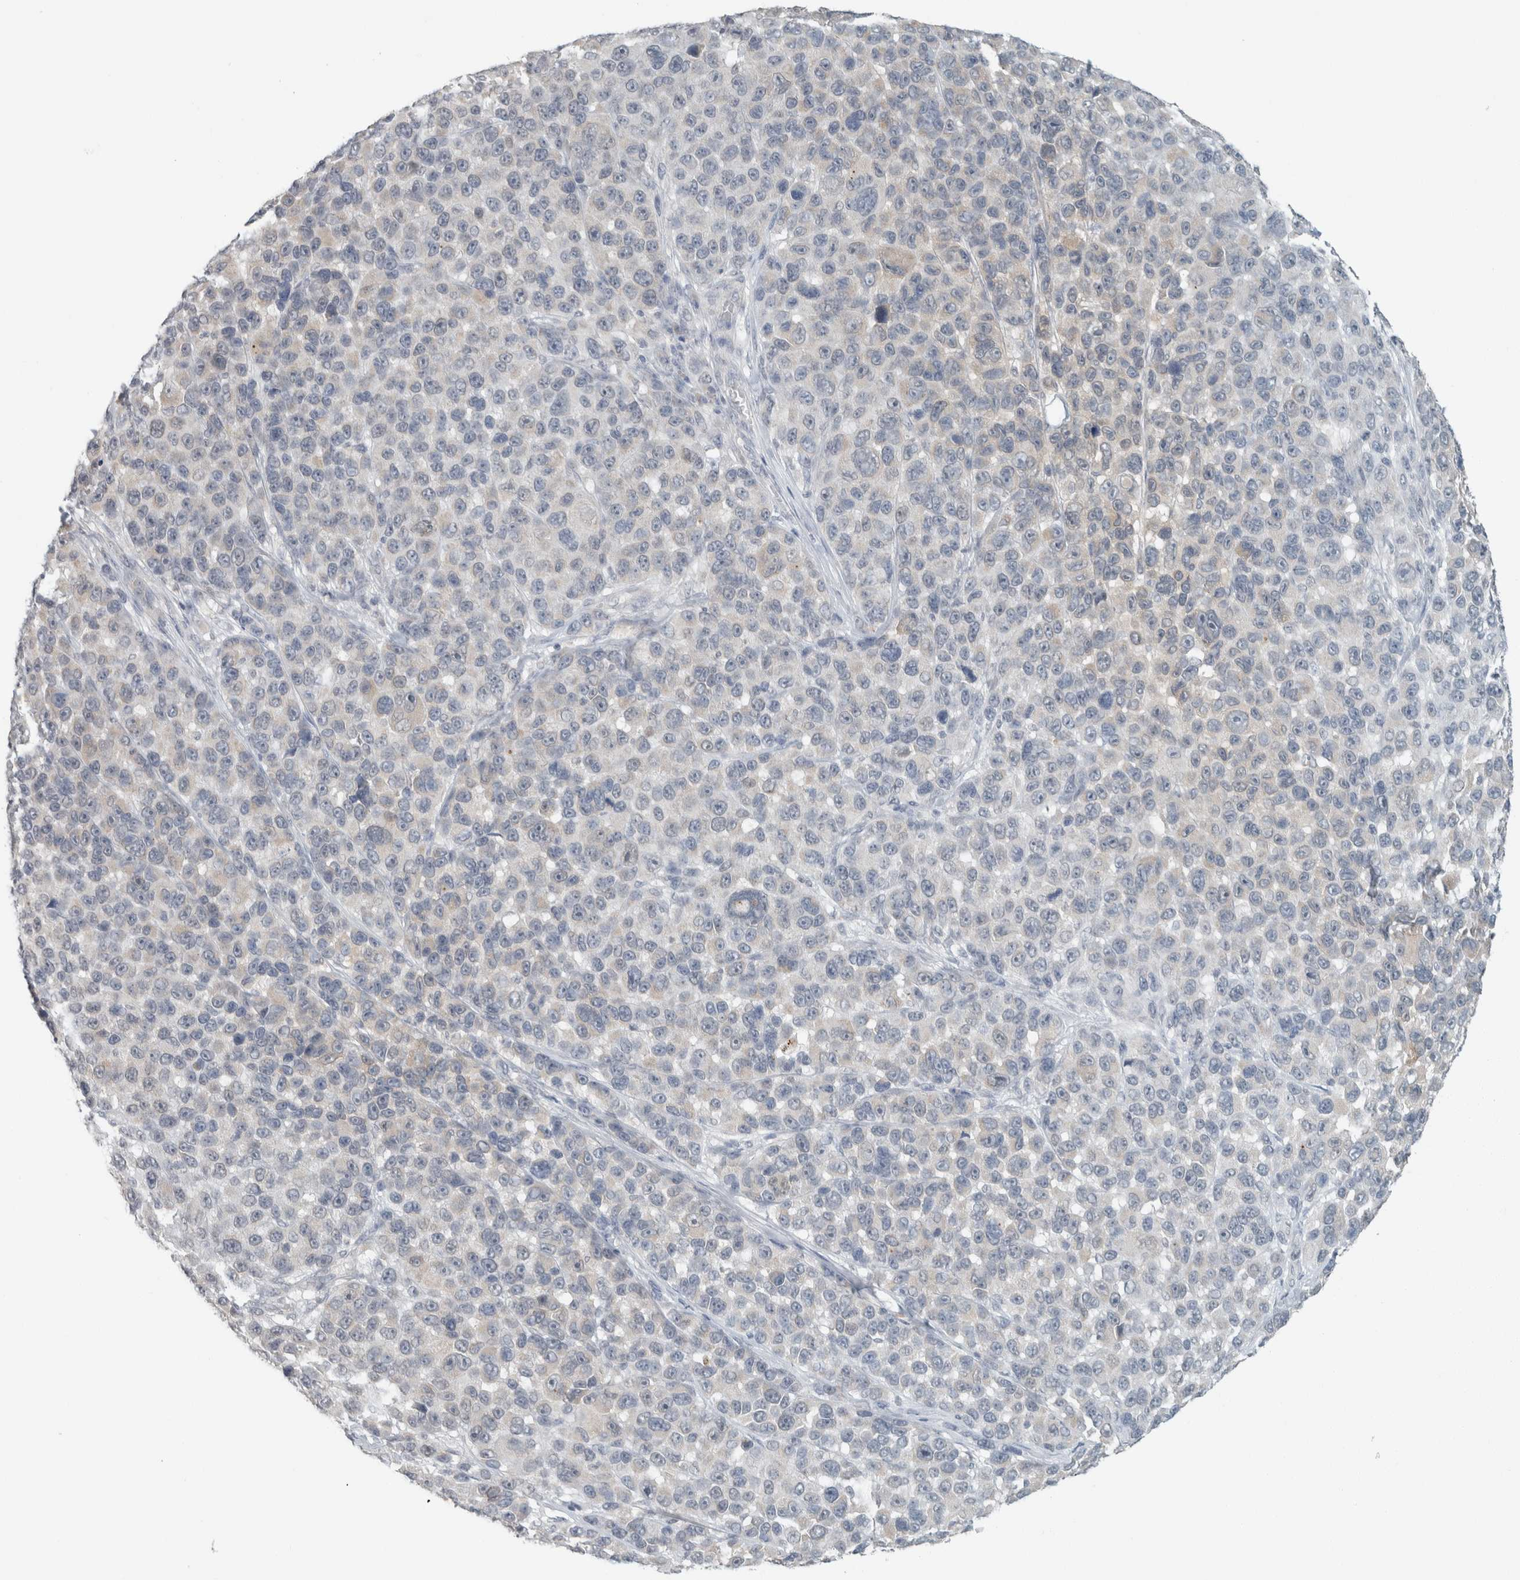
{"staining": {"intensity": "negative", "quantity": "none", "location": "none"}, "tissue": "melanoma", "cell_type": "Tumor cells", "image_type": "cancer", "snomed": [{"axis": "morphology", "description": "Malignant melanoma, NOS"}, {"axis": "topography", "description": "Skin"}], "caption": "IHC image of malignant melanoma stained for a protein (brown), which reveals no expression in tumor cells.", "gene": "TRIT1", "patient": {"sex": "male", "age": 53}}